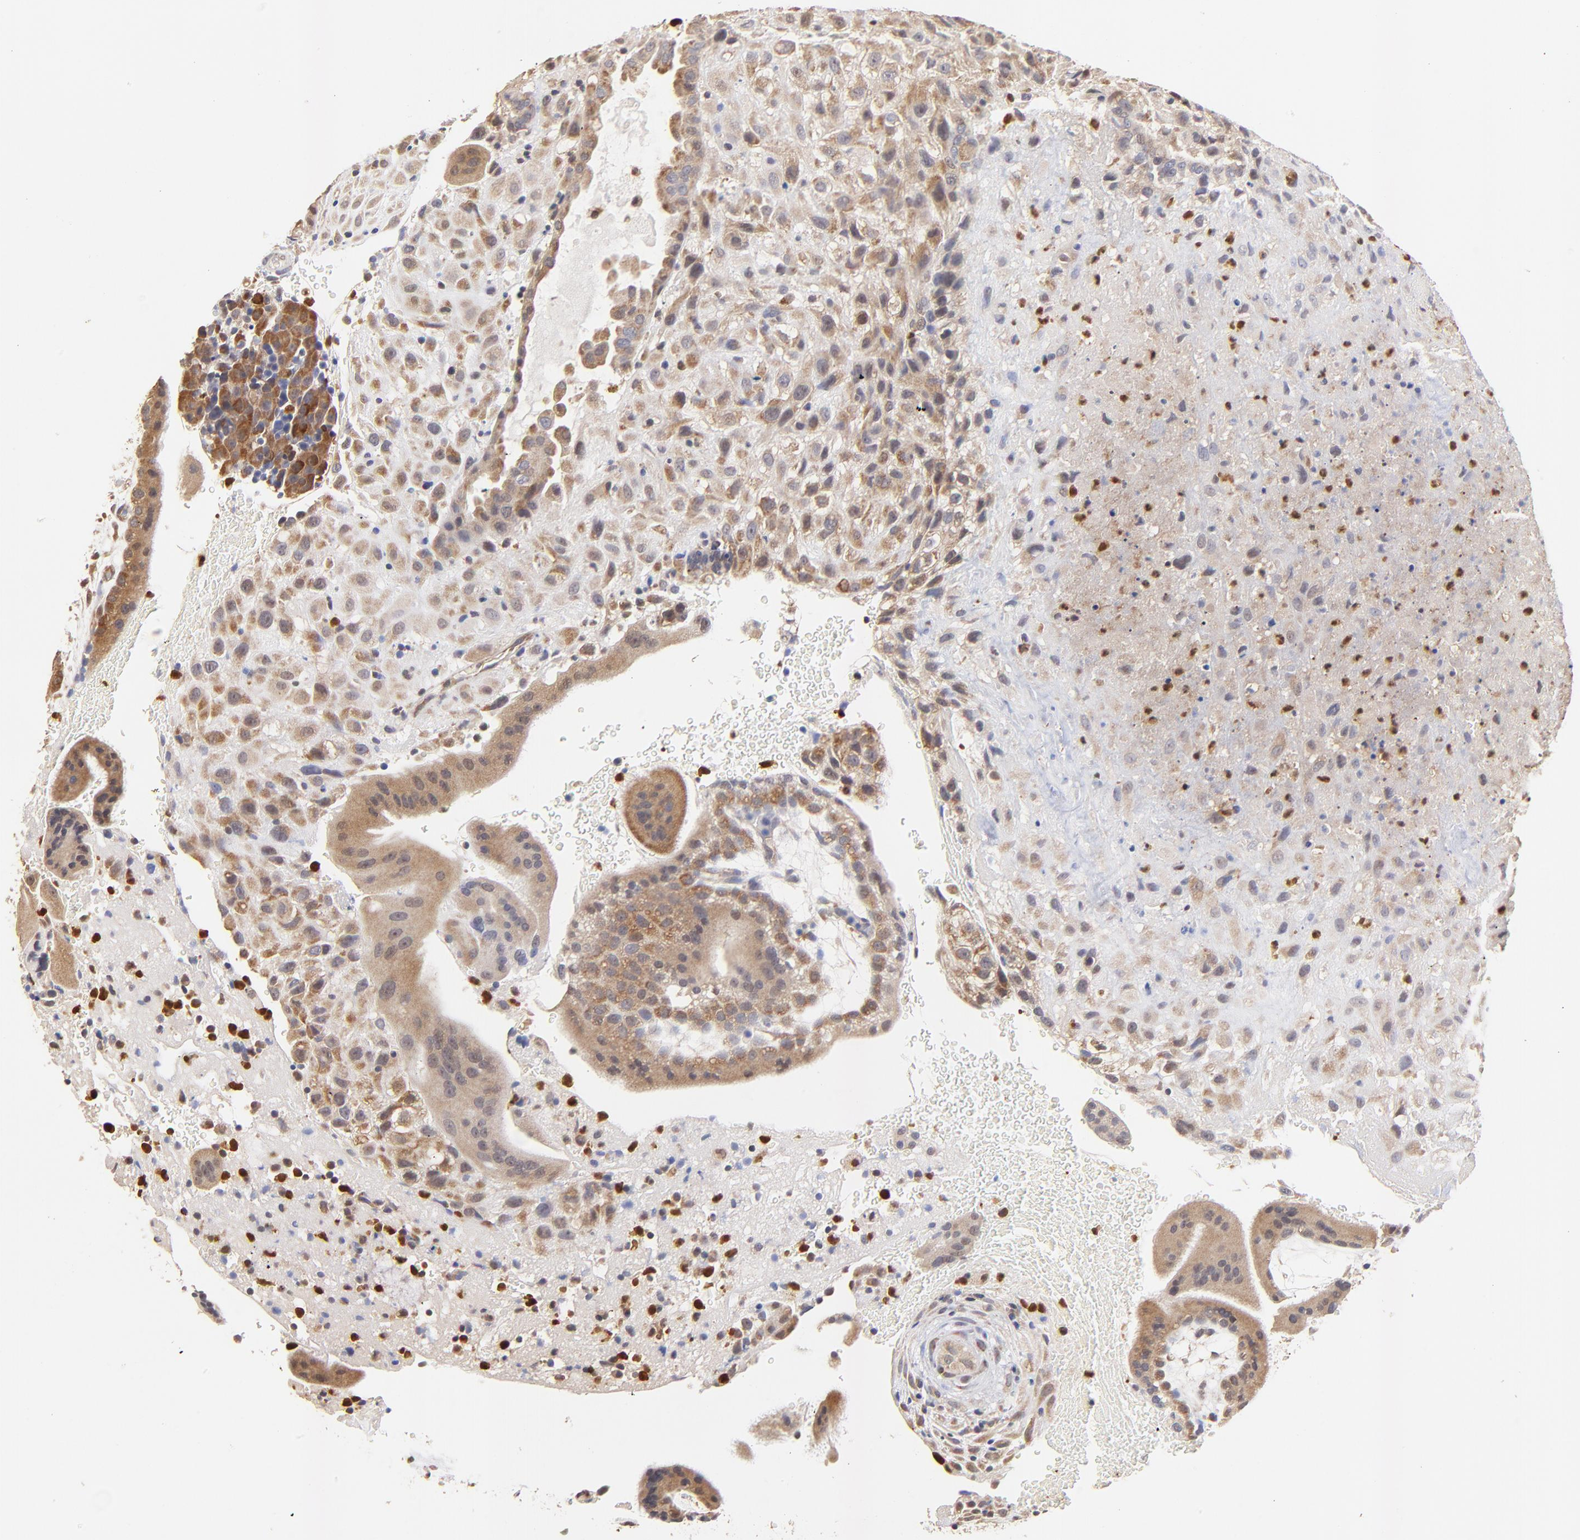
{"staining": {"intensity": "moderate", "quantity": ">75%", "location": "cytoplasmic/membranous"}, "tissue": "placenta", "cell_type": "Decidual cells", "image_type": "normal", "snomed": [{"axis": "morphology", "description": "Normal tissue, NOS"}, {"axis": "topography", "description": "Placenta"}], "caption": "Placenta stained for a protein shows moderate cytoplasmic/membranous positivity in decidual cells.", "gene": "BBOF1", "patient": {"sex": "female", "age": 19}}